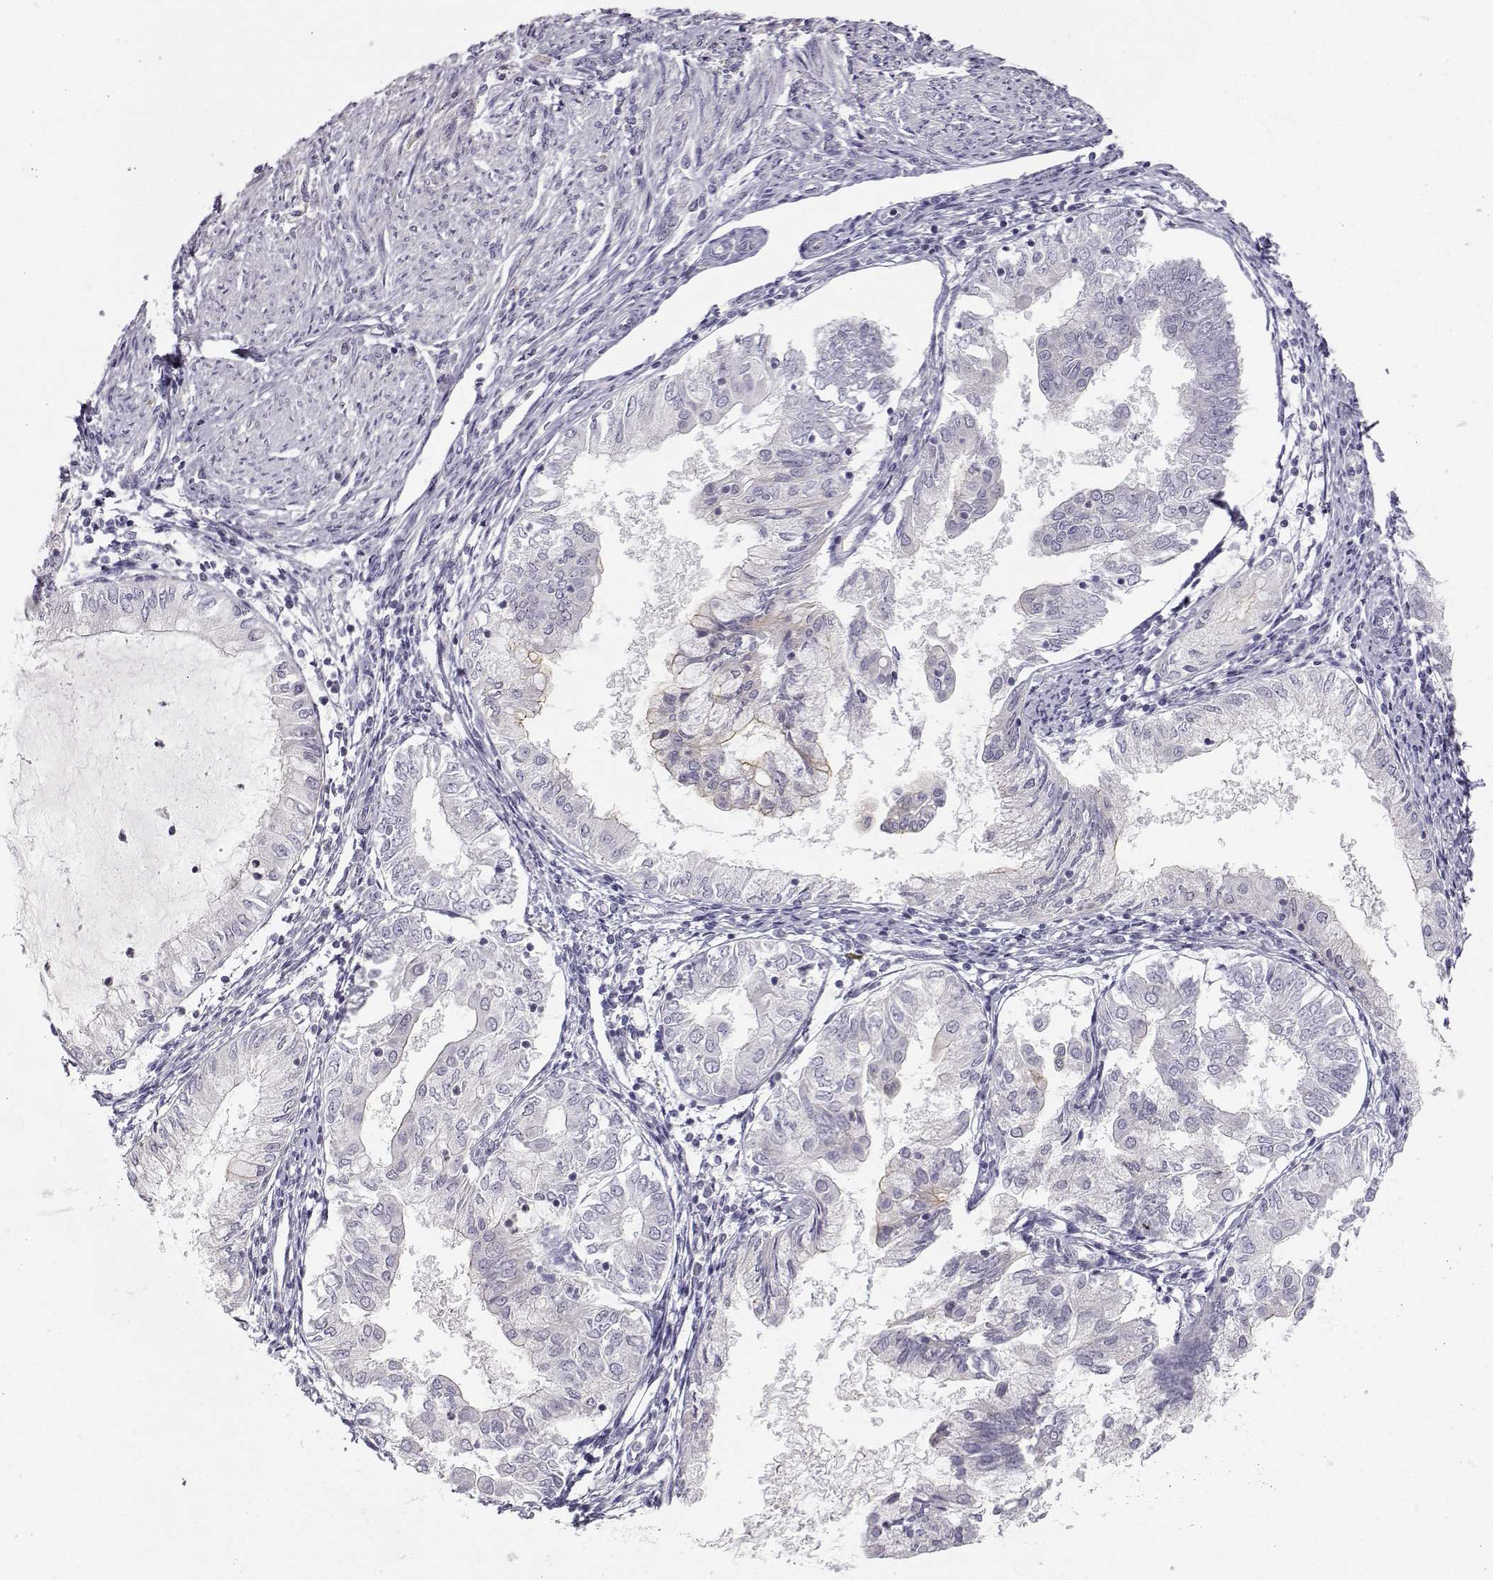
{"staining": {"intensity": "negative", "quantity": "none", "location": "none"}, "tissue": "endometrial cancer", "cell_type": "Tumor cells", "image_type": "cancer", "snomed": [{"axis": "morphology", "description": "Adenocarcinoma, NOS"}, {"axis": "topography", "description": "Endometrium"}], "caption": "Immunohistochemistry (IHC) of adenocarcinoma (endometrial) exhibits no staining in tumor cells. The staining is performed using DAB brown chromogen with nuclei counter-stained in using hematoxylin.", "gene": "ZNF185", "patient": {"sex": "female", "age": 68}}